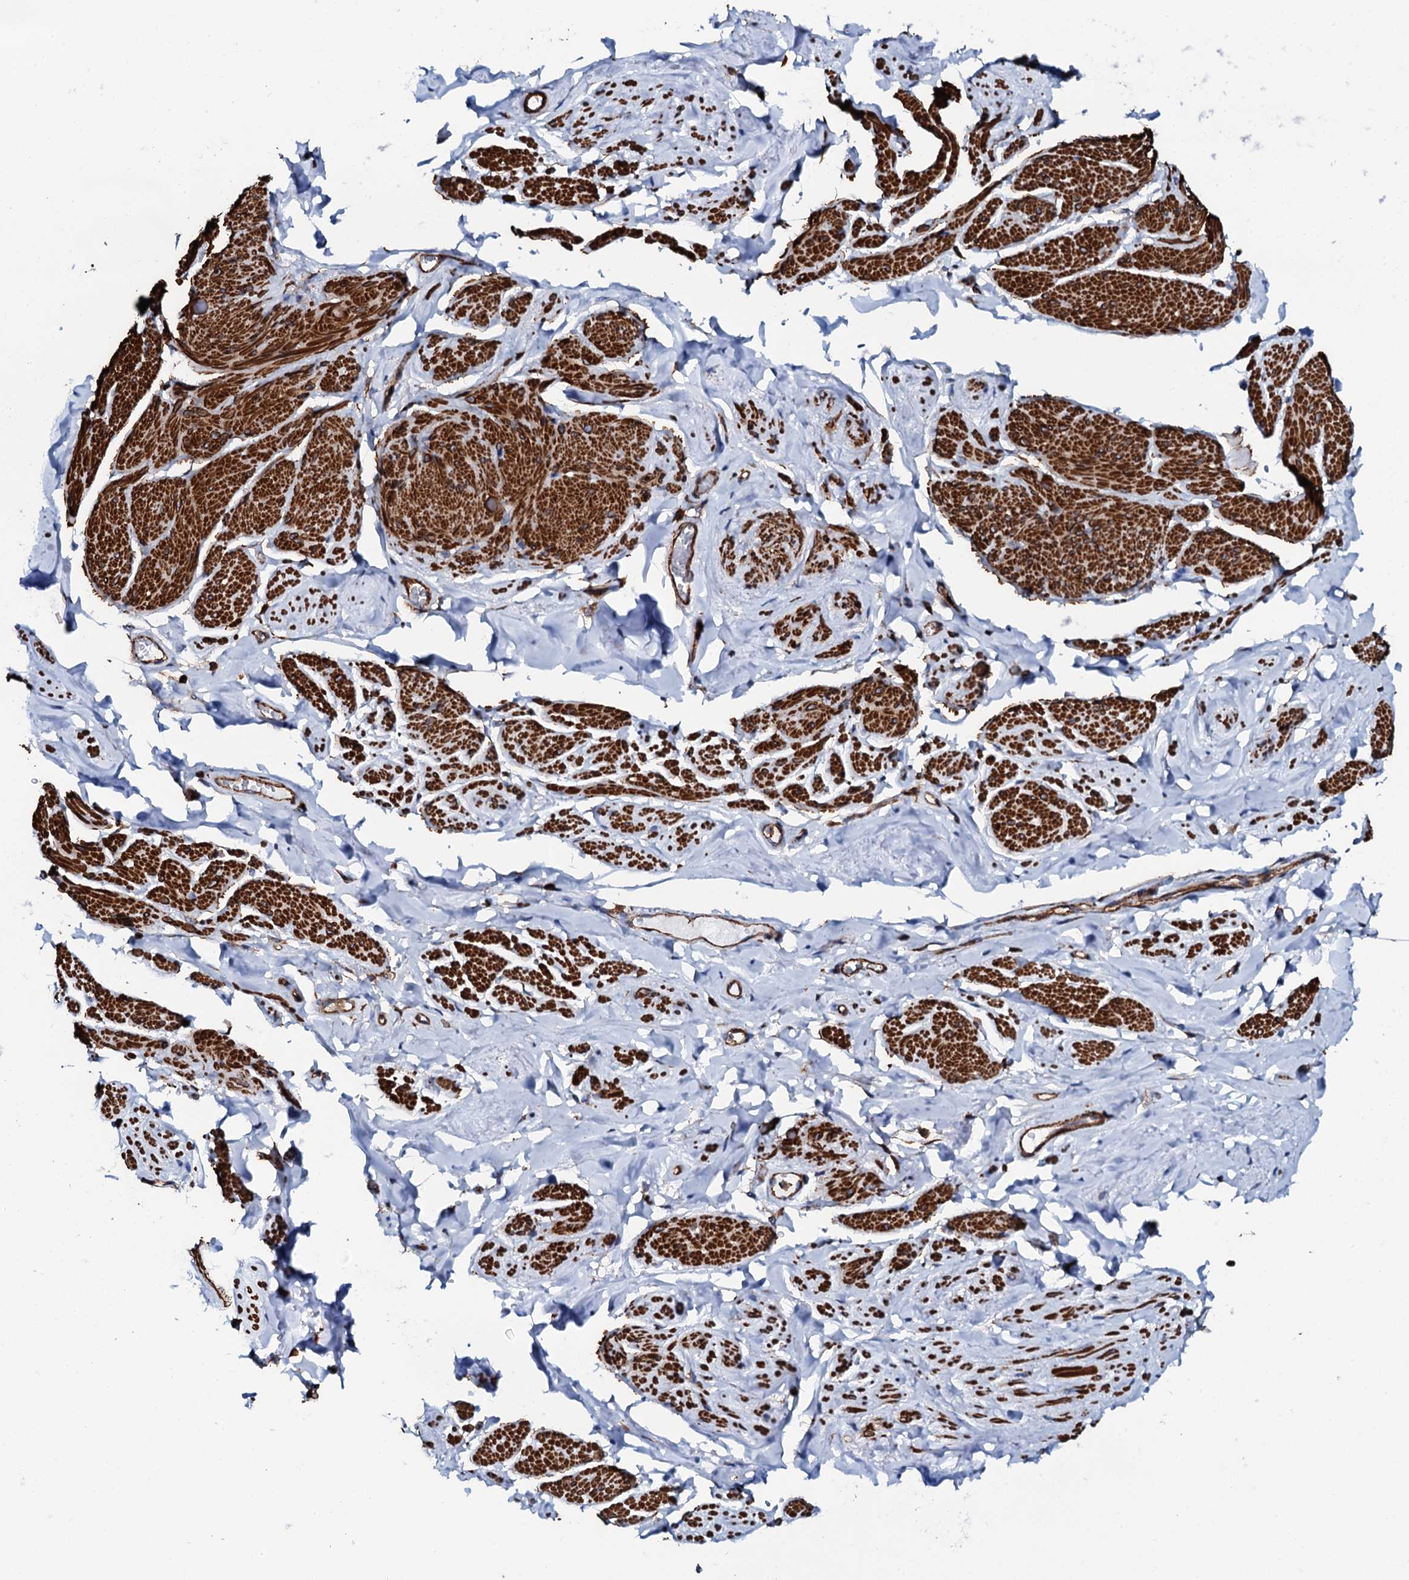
{"staining": {"intensity": "strong", "quantity": "25%-75%", "location": "cytoplasmic/membranous"}, "tissue": "smooth muscle", "cell_type": "Smooth muscle cells", "image_type": "normal", "snomed": [{"axis": "morphology", "description": "Normal tissue, NOS"}, {"axis": "topography", "description": "Smooth muscle"}, {"axis": "topography", "description": "Peripheral nerve tissue"}], "caption": "Brown immunohistochemical staining in unremarkable human smooth muscle demonstrates strong cytoplasmic/membranous expression in approximately 25%-75% of smooth muscle cells.", "gene": "INTS10", "patient": {"sex": "male", "age": 69}}